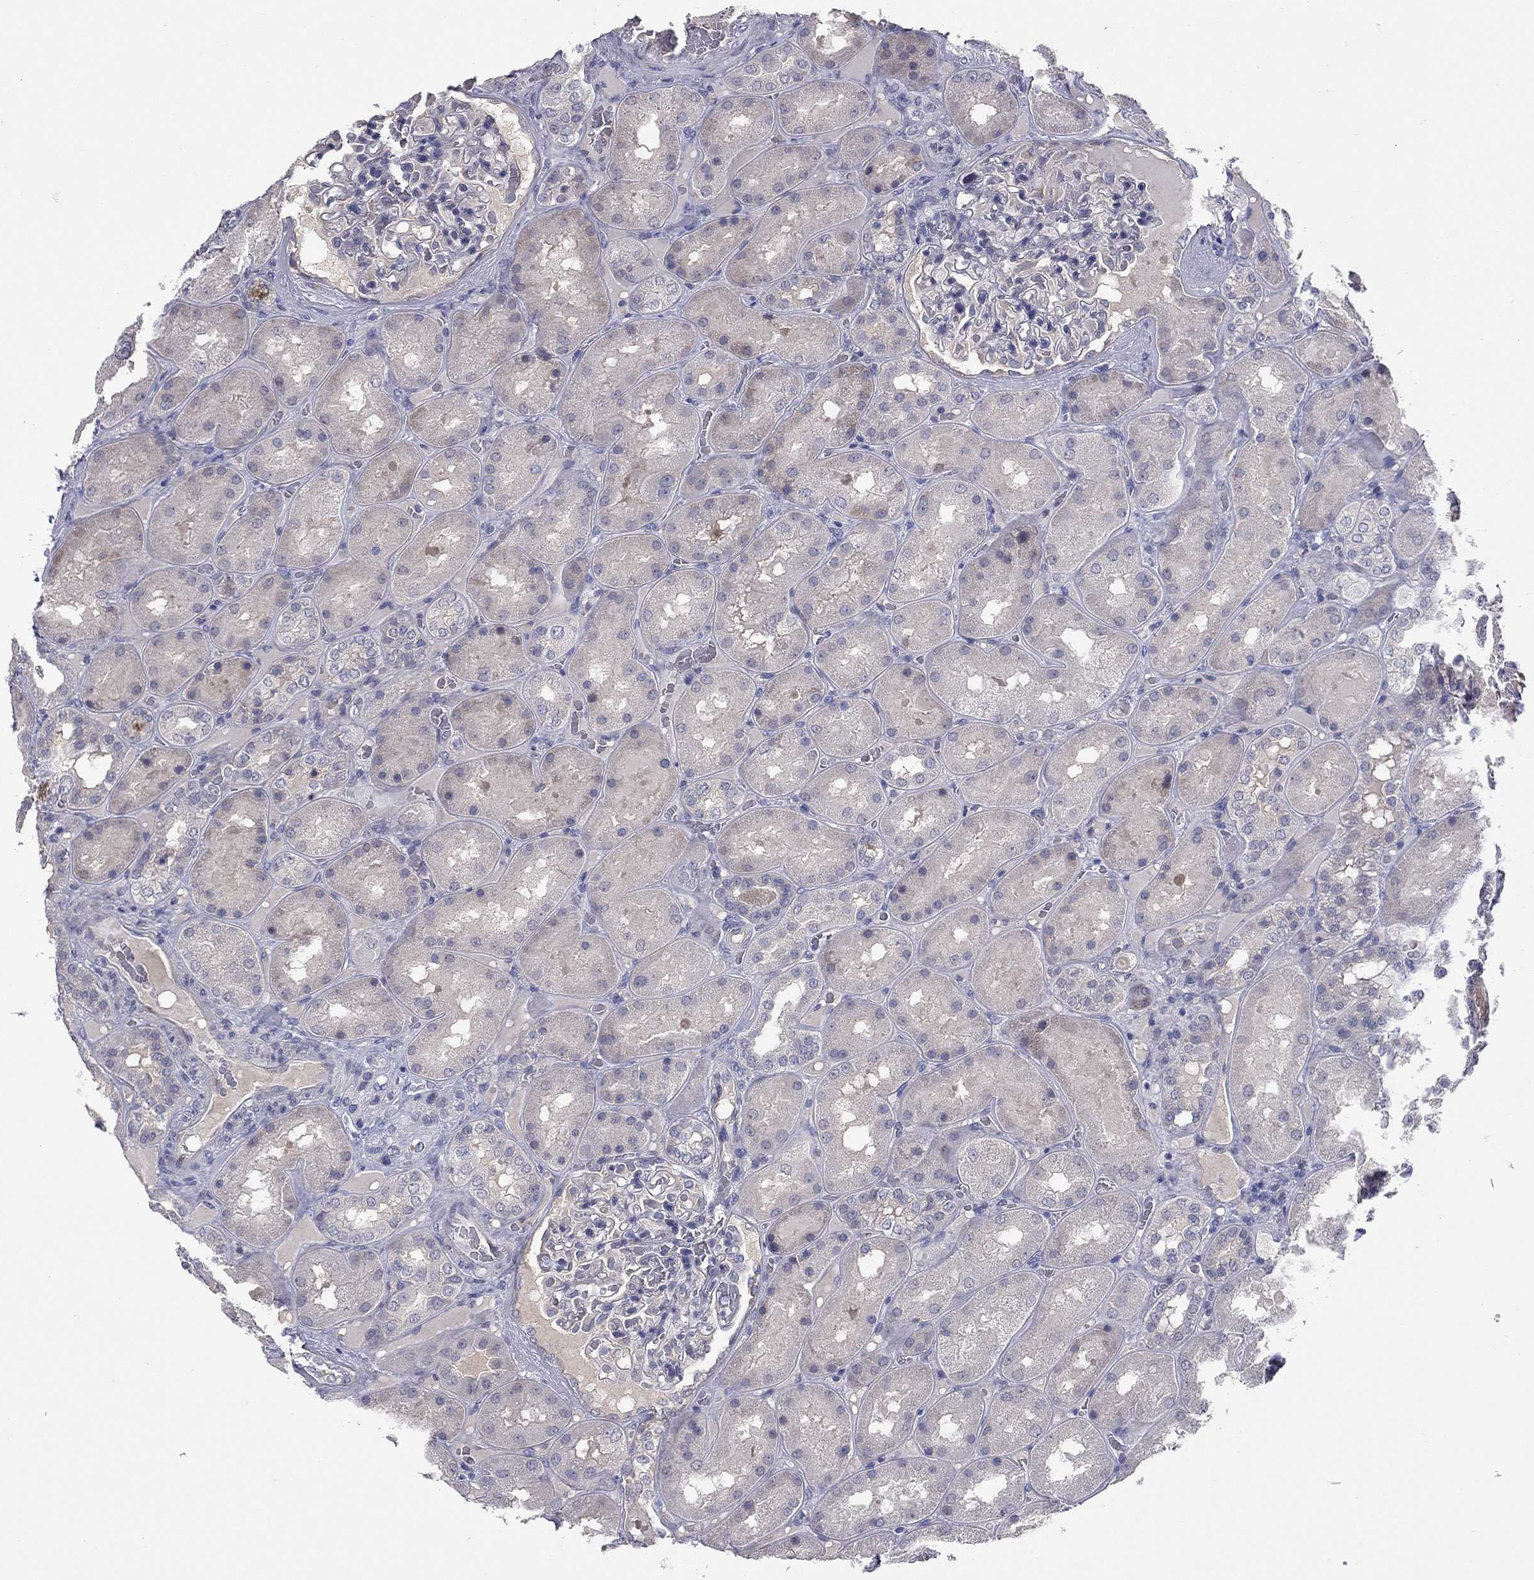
{"staining": {"intensity": "negative", "quantity": "none", "location": "none"}, "tissue": "kidney", "cell_type": "Cells in glomeruli", "image_type": "normal", "snomed": [{"axis": "morphology", "description": "Normal tissue, NOS"}, {"axis": "topography", "description": "Kidney"}], "caption": "Protein analysis of normal kidney exhibits no significant staining in cells in glomeruli.", "gene": "UNC119B", "patient": {"sex": "male", "age": 73}}